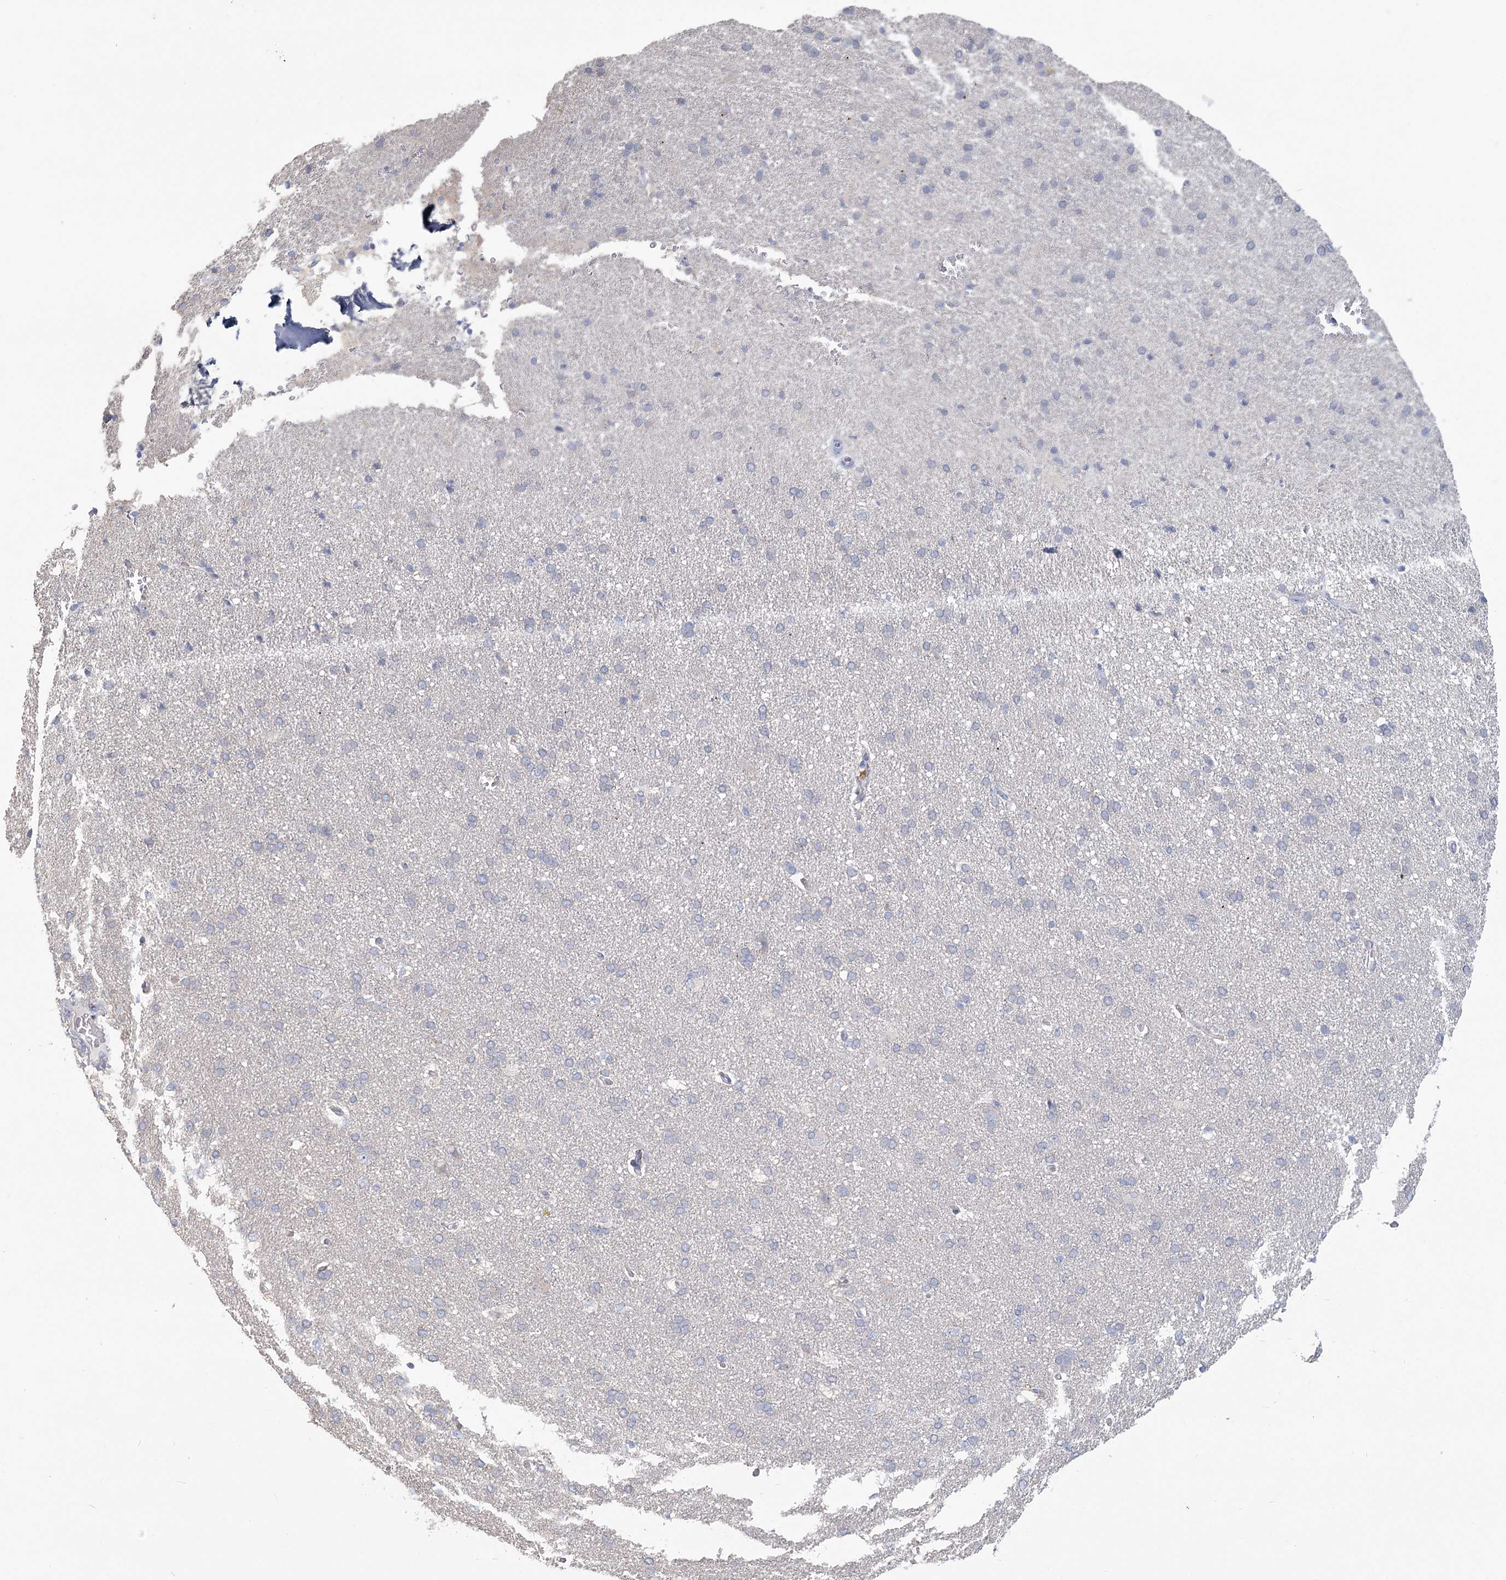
{"staining": {"intensity": "negative", "quantity": "none", "location": "none"}, "tissue": "cerebral cortex", "cell_type": "Endothelial cells", "image_type": "normal", "snomed": [{"axis": "morphology", "description": "Normal tissue, NOS"}, {"axis": "topography", "description": "Cerebral cortex"}], "caption": "Immunohistochemistry (IHC) of normal cerebral cortex demonstrates no expression in endothelial cells. Nuclei are stained in blue.", "gene": "CNTLN", "patient": {"sex": "male", "age": 62}}